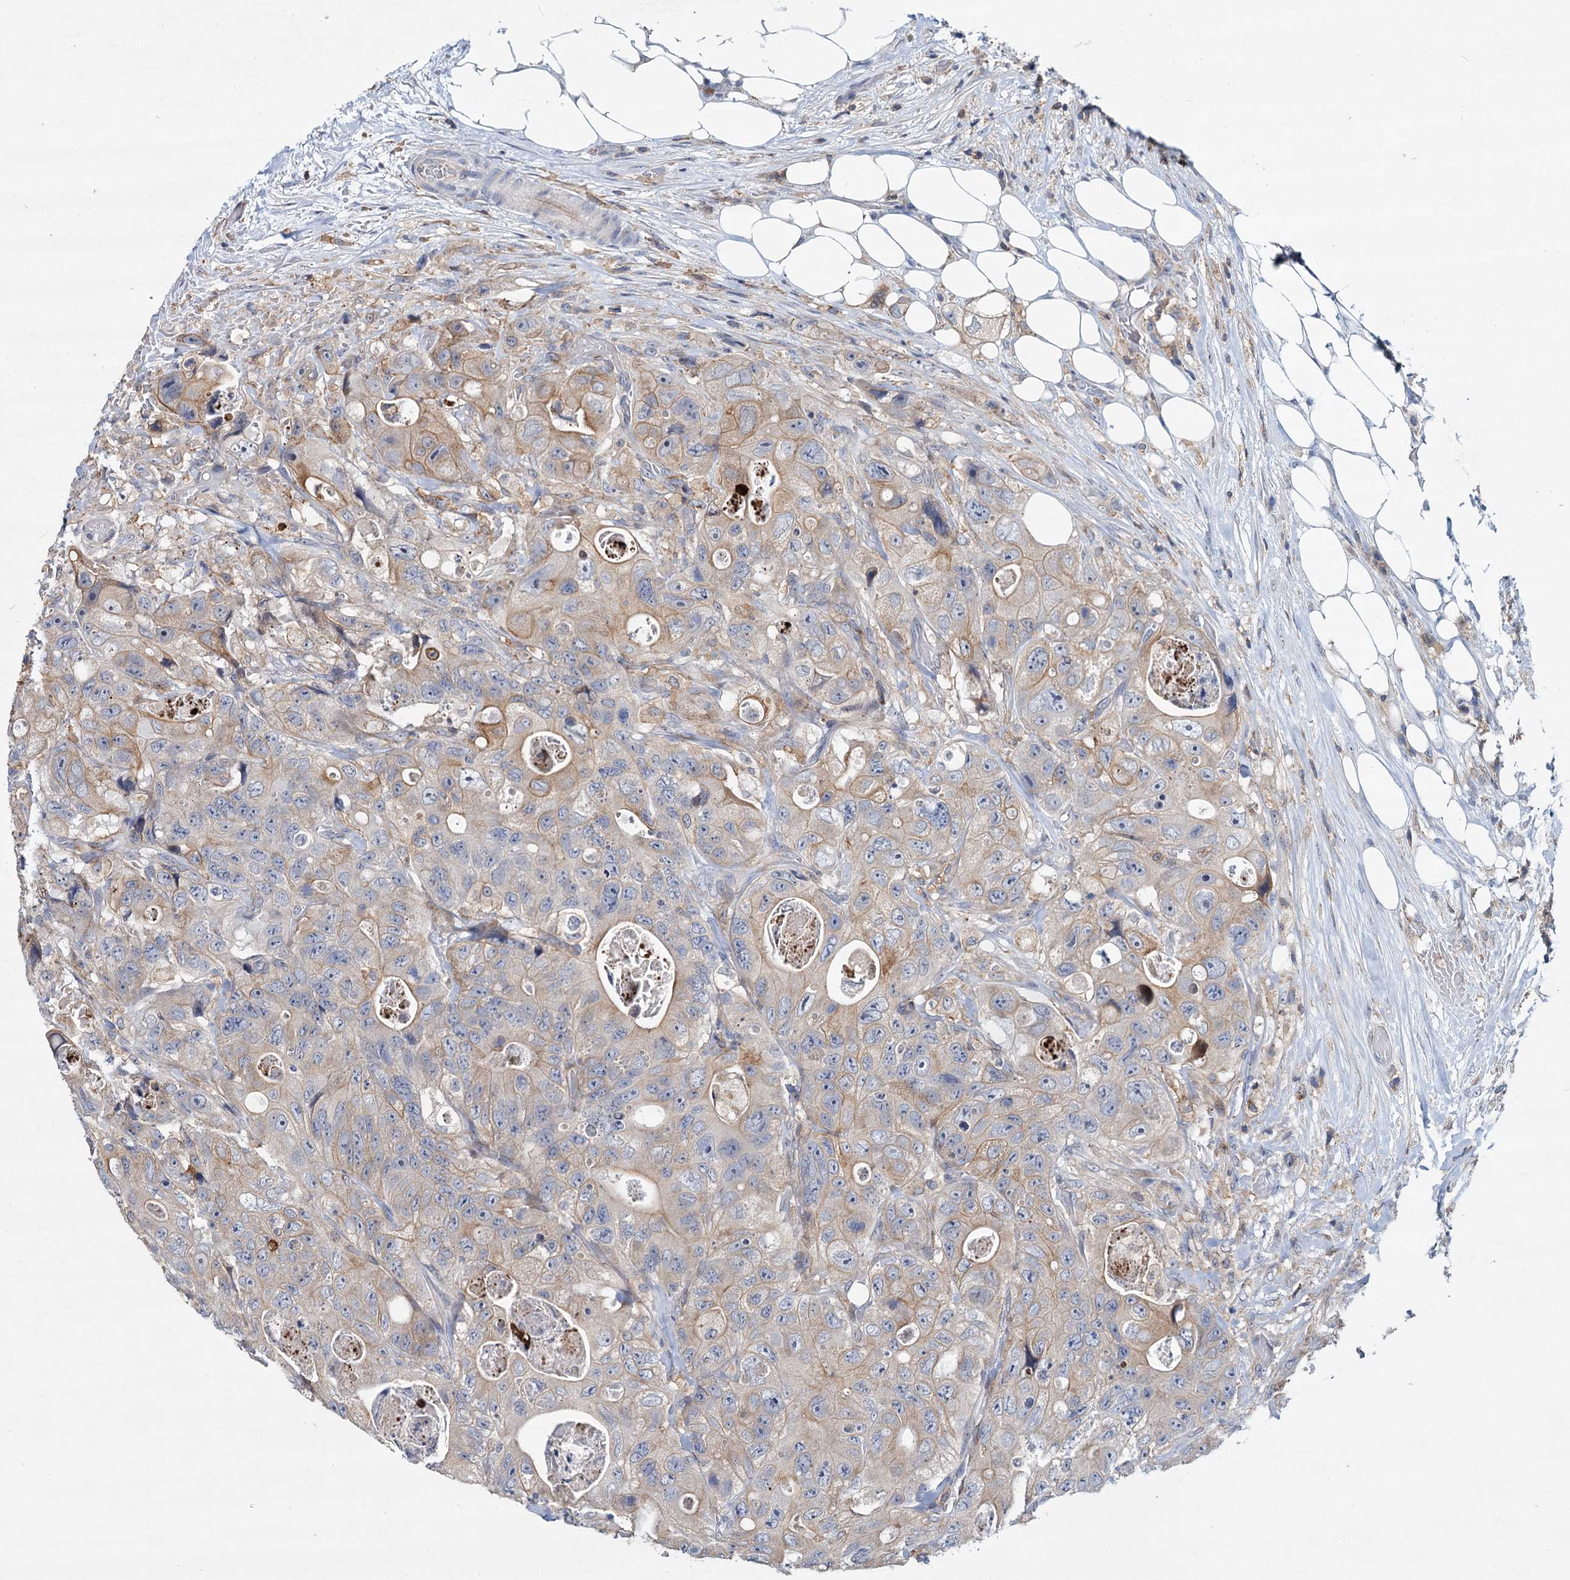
{"staining": {"intensity": "weak", "quantity": "25%-75%", "location": "cytoplasmic/membranous"}, "tissue": "colorectal cancer", "cell_type": "Tumor cells", "image_type": "cancer", "snomed": [{"axis": "morphology", "description": "Adenocarcinoma, NOS"}, {"axis": "topography", "description": "Colon"}], "caption": "About 25%-75% of tumor cells in colorectal cancer demonstrate weak cytoplasmic/membranous protein positivity as visualized by brown immunohistochemical staining.", "gene": "LRCH4", "patient": {"sex": "female", "age": 46}}